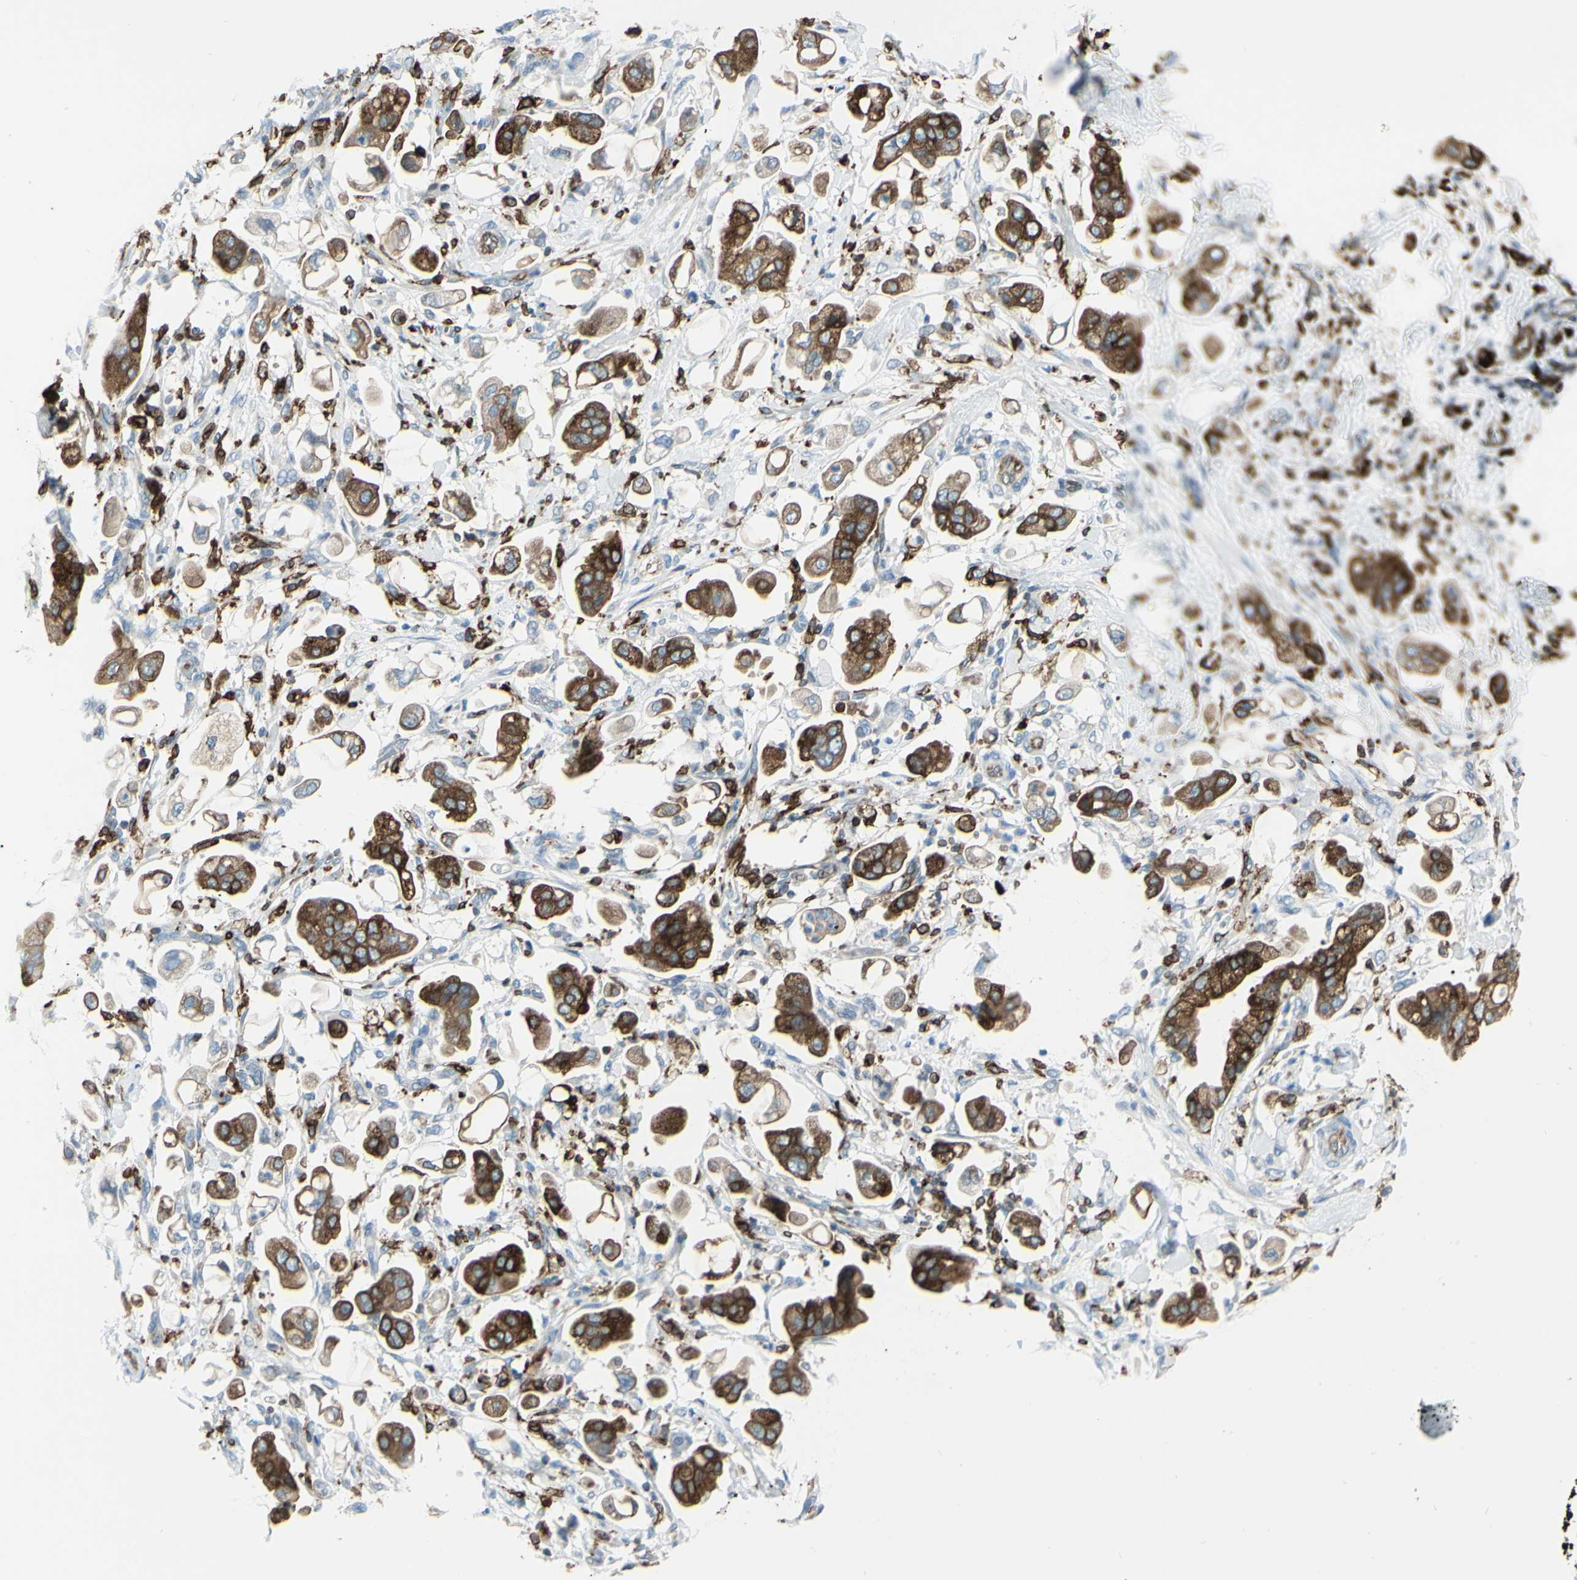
{"staining": {"intensity": "moderate", "quantity": ">75%", "location": "cytoplasmic/membranous"}, "tissue": "stomach cancer", "cell_type": "Tumor cells", "image_type": "cancer", "snomed": [{"axis": "morphology", "description": "Adenocarcinoma, NOS"}, {"axis": "topography", "description": "Stomach"}], "caption": "The micrograph displays a brown stain indicating the presence of a protein in the cytoplasmic/membranous of tumor cells in adenocarcinoma (stomach).", "gene": "CD74", "patient": {"sex": "male", "age": 62}}